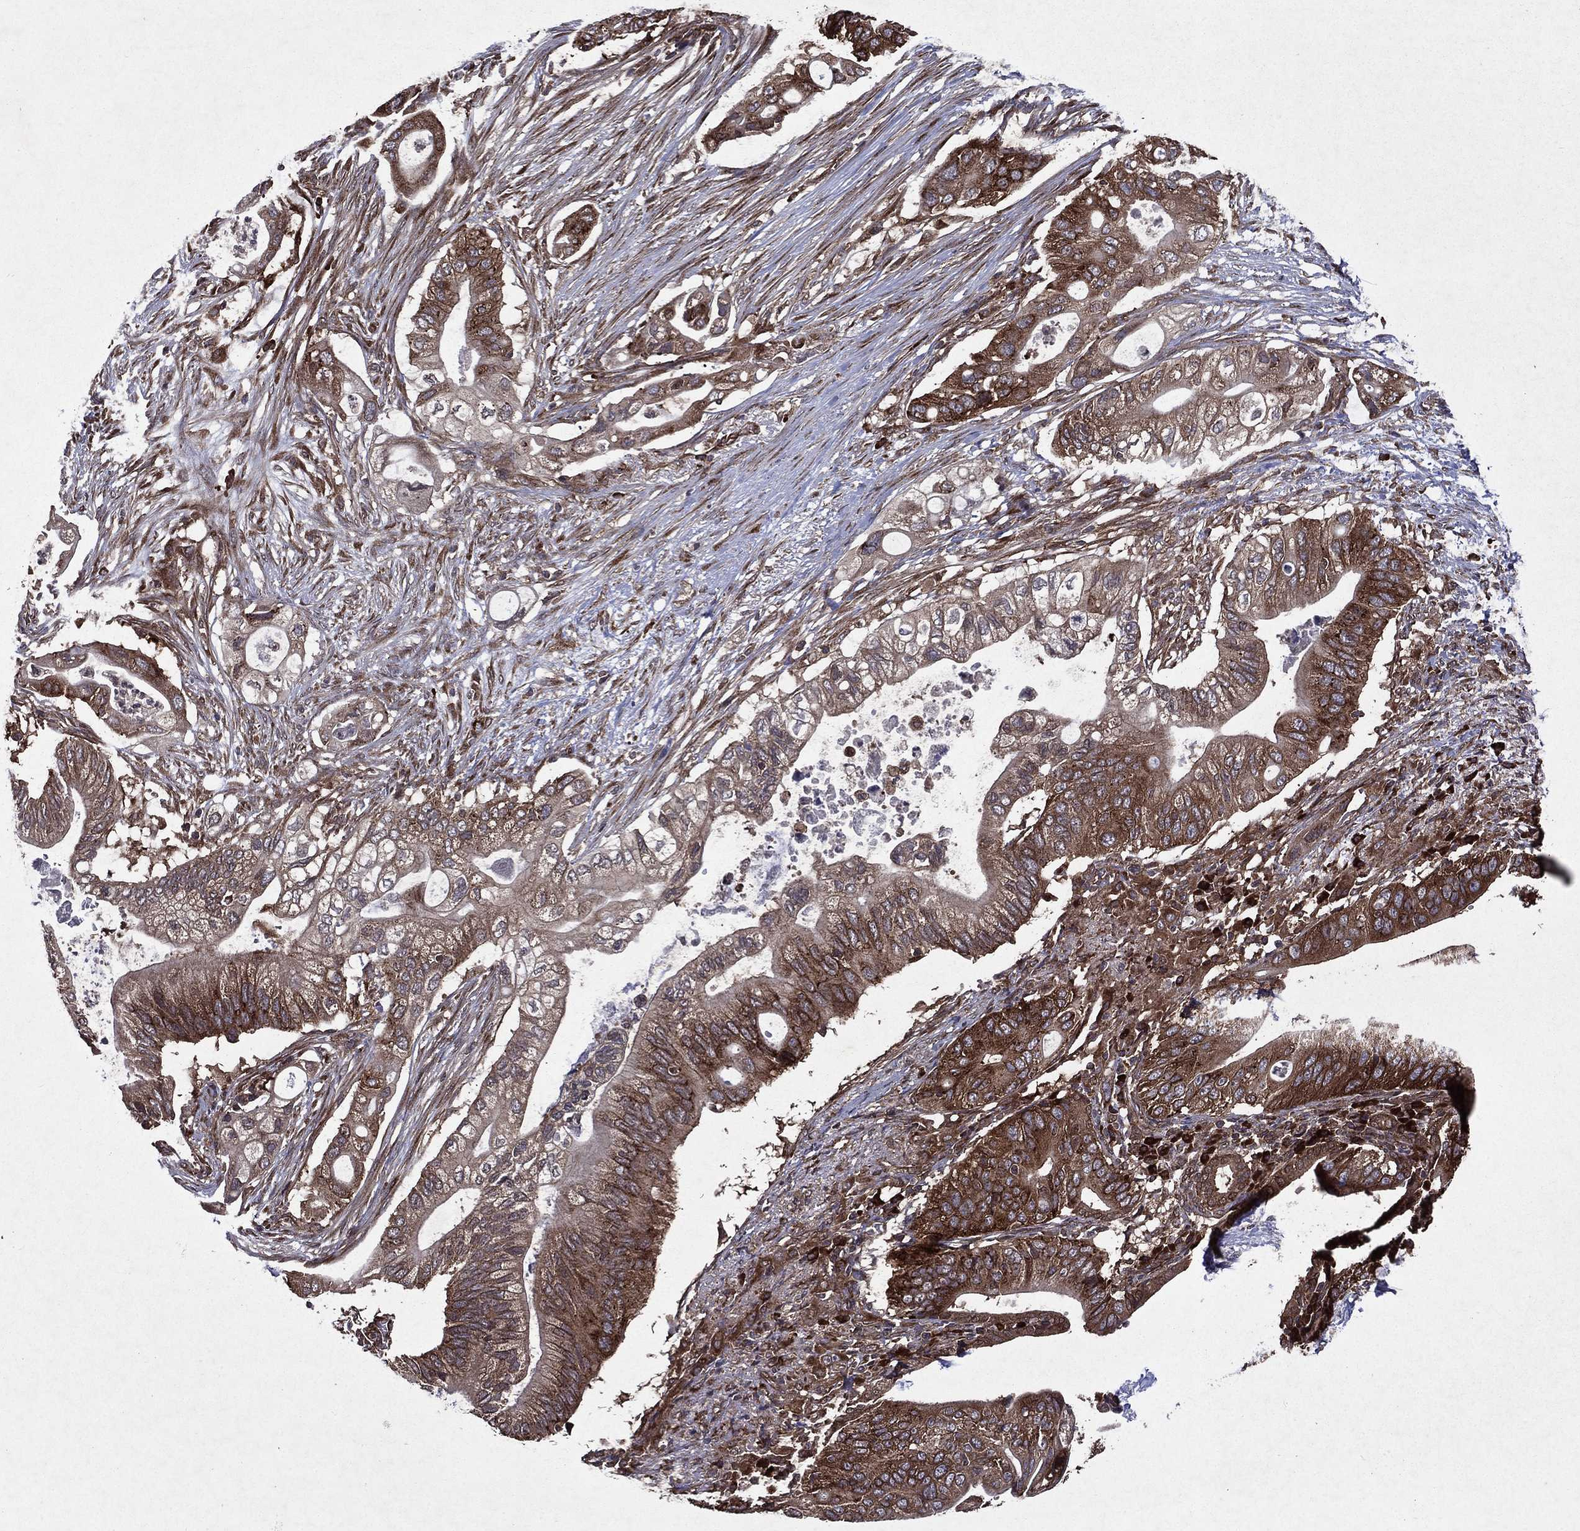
{"staining": {"intensity": "moderate", "quantity": "25%-75%", "location": "cytoplasmic/membranous"}, "tissue": "pancreatic cancer", "cell_type": "Tumor cells", "image_type": "cancer", "snomed": [{"axis": "morphology", "description": "Adenocarcinoma, NOS"}, {"axis": "topography", "description": "Pancreas"}], "caption": "IHC of human adenocarcinoma (pancreatic) reveals medium levels of moderate cytoplasmic/membranous staining in about 25%-75% of tumor cells.", "gene": "EIF2B4", "patient": {"sex": "female", "age": 72}}